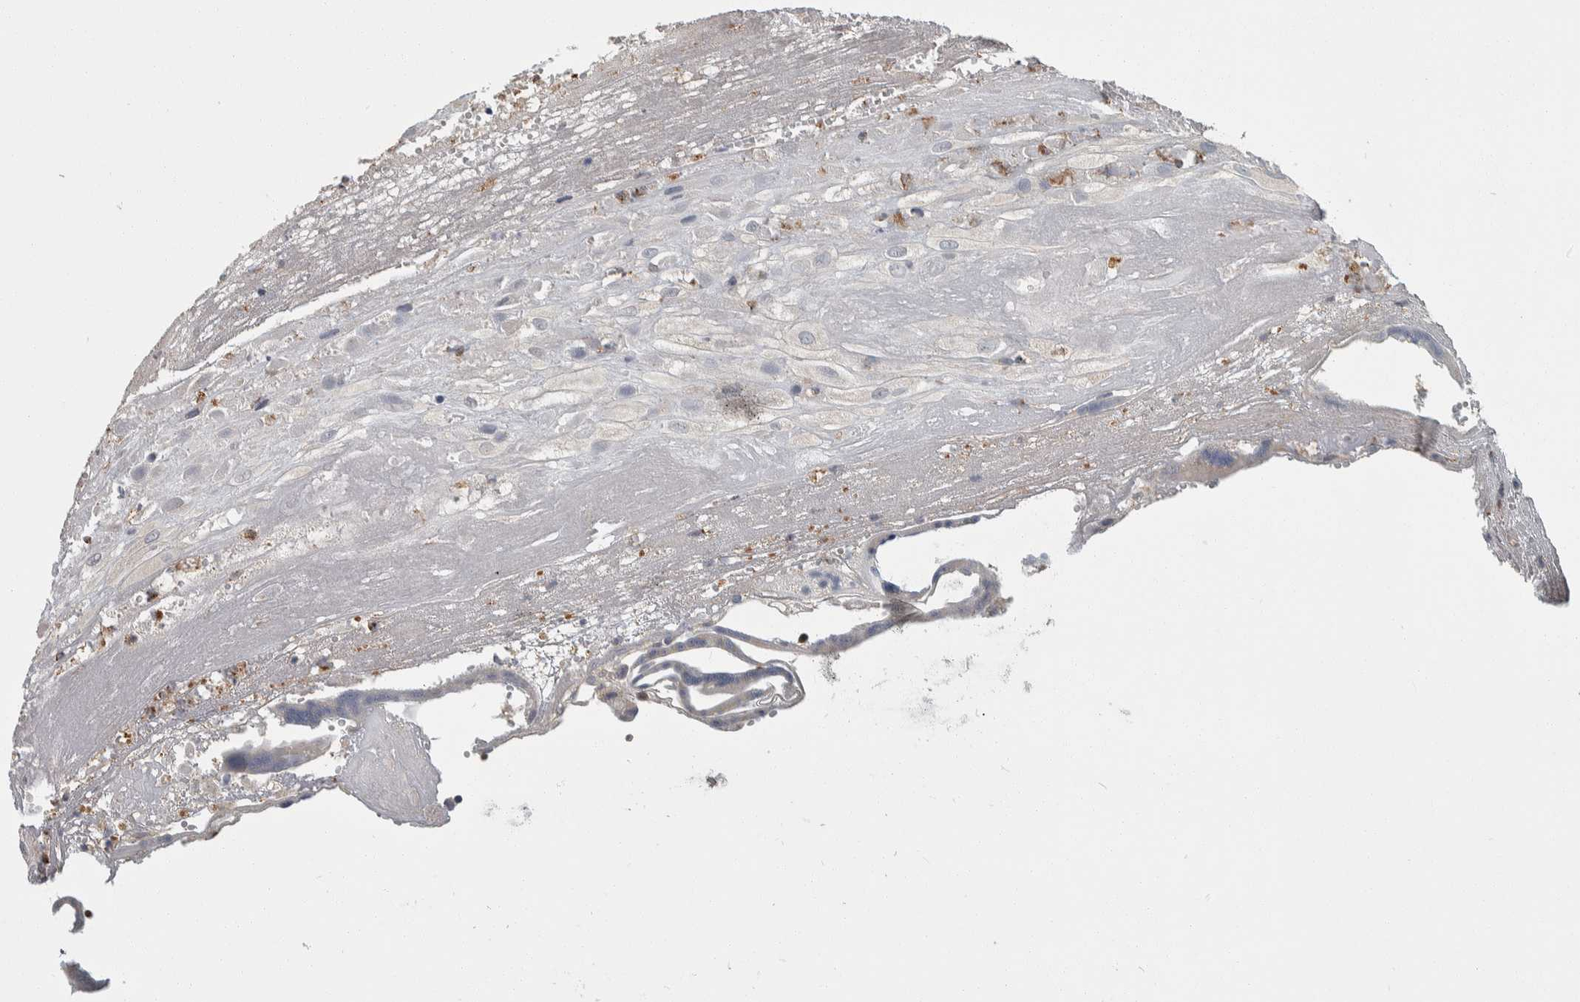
{"staining": {"intensity": "negative", "quantity": "none", "location": "none"}, "tissue": "placenta", "cell_type": "Decidual cells", "image_type": "normal", "snomed": [{"axis": "morphology", "description": "Normal tissue, NOS"}, {"axis": "topography", "description": "Placenta"}], "caption": "Histopathology image shows no protein staining in decidual cells of benign placenta. Nuclei are stained in blue.", "gene": "KCNJ3", "patient": {"sex": "female", "age": 18}}